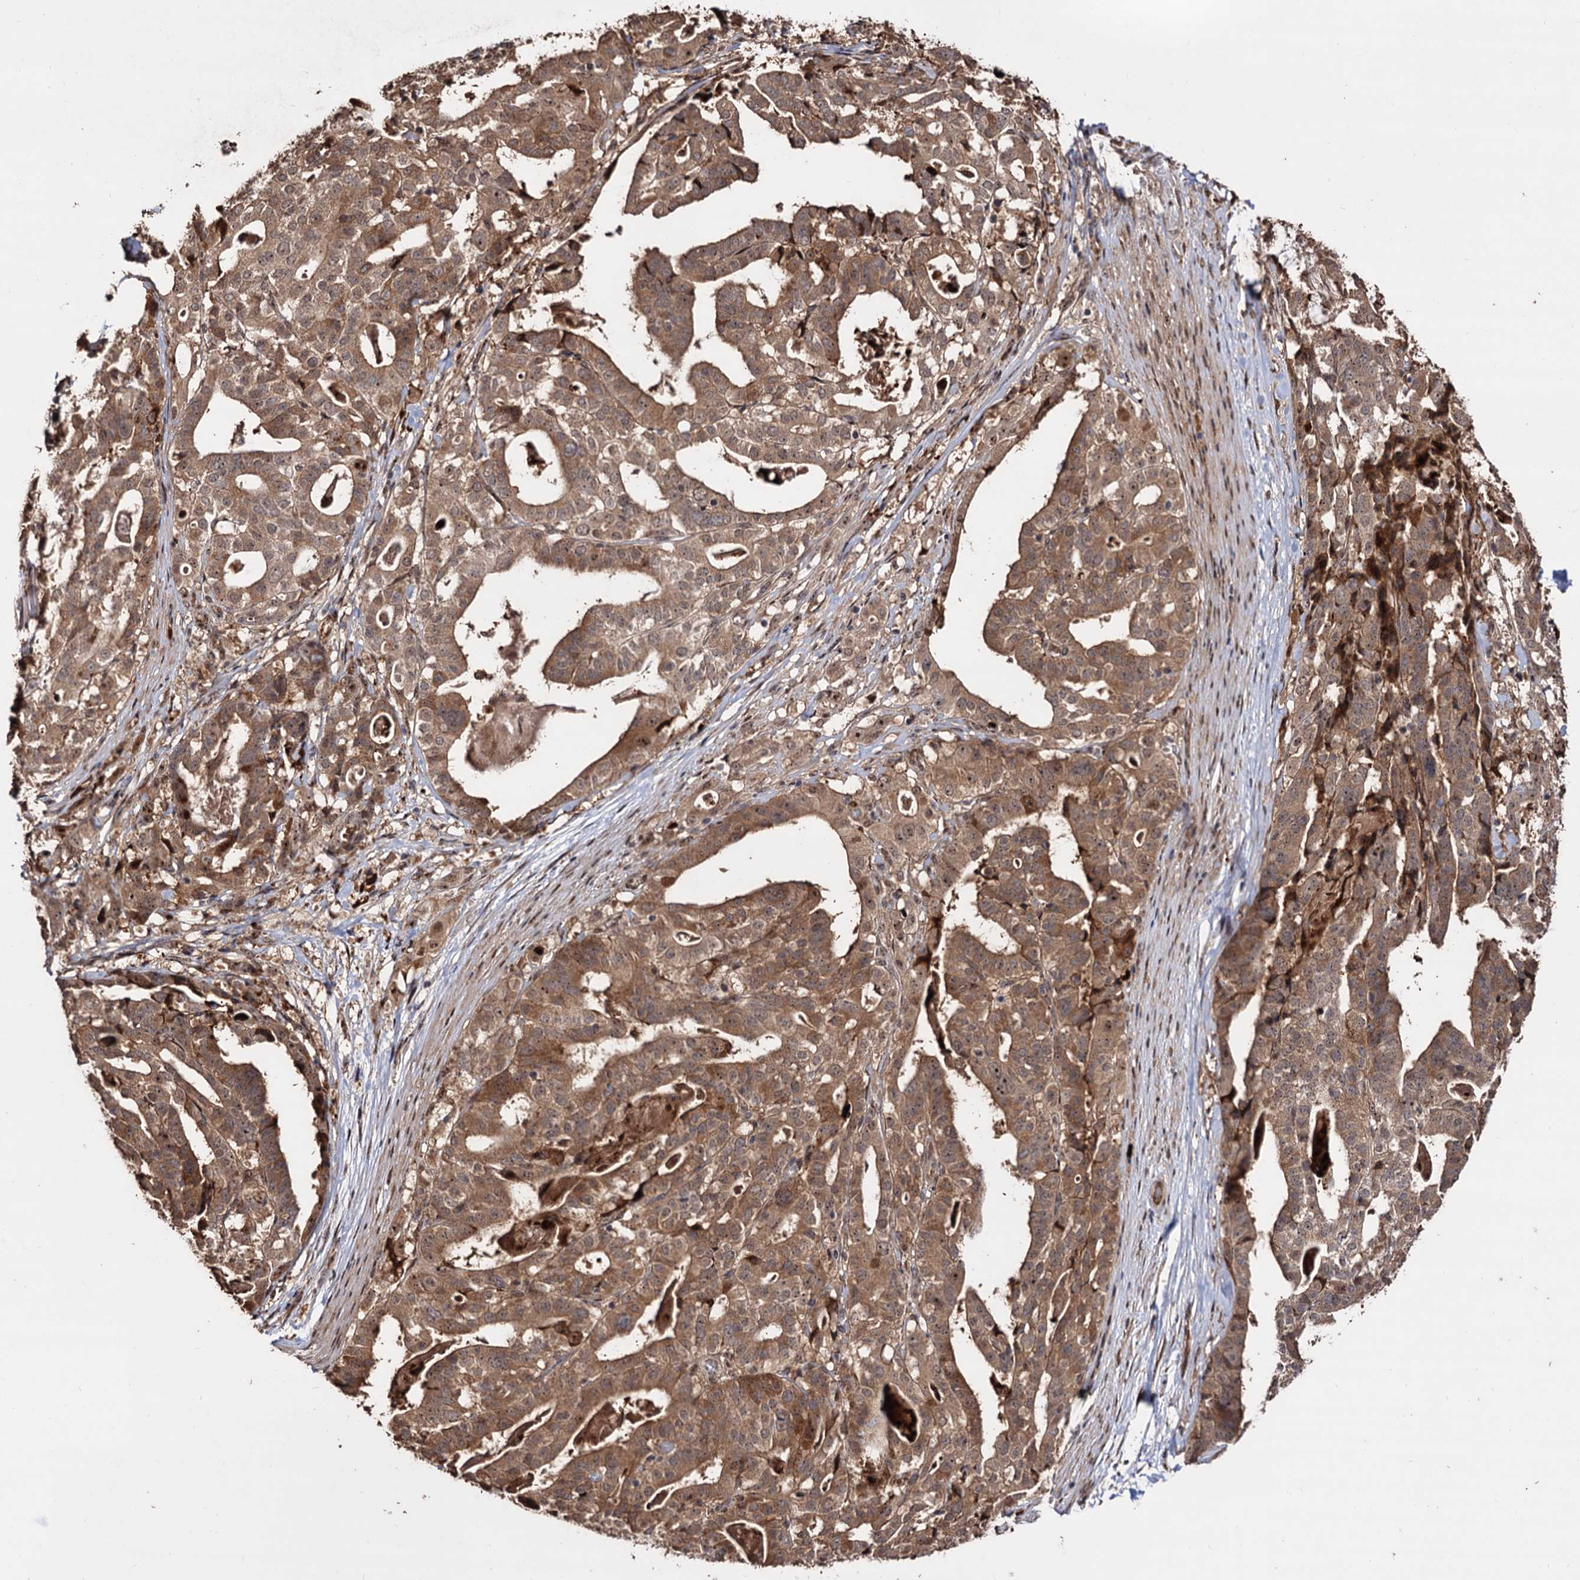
{"staining": {"intensity": "moderate", "quantity": ">75%", "location": "cytoplasmic/membranous"}, "tissue": "stomach cancer", "cell_type": "Tumor cells", "image_type": "cancer", "snomed": [{"axis": "morphology", "description": "Adenocarcinoma, NOS"}, {"axis": "topography", "description": "Stomach"}], "caption": "Brown immunohistochemical staining in human stomach cancer exhibits moderate cytoplasmic/membranous staining in approximately >75% of tumor cells.", "gene": "PIGB", "patient": {"sex": "male", "age": 48}}